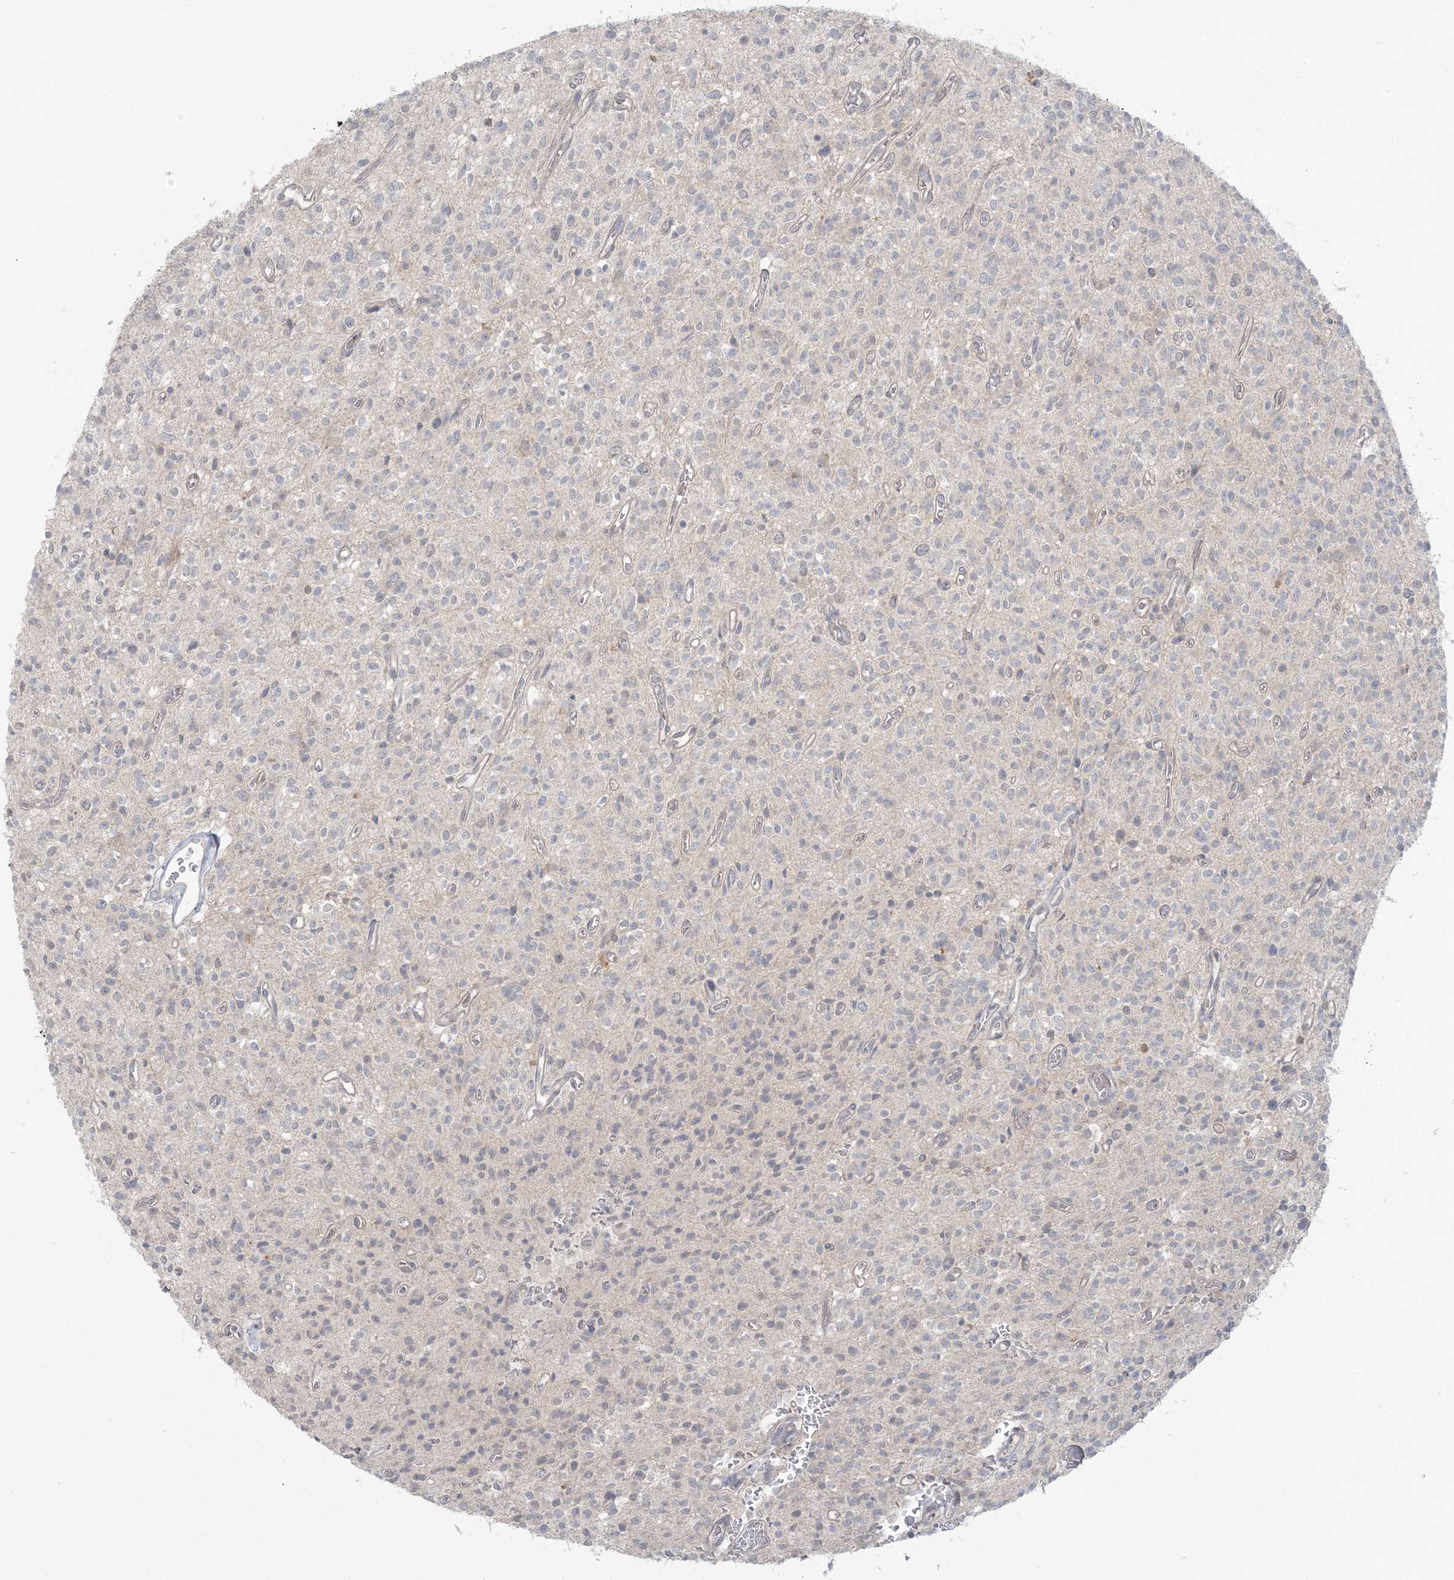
{"staining": {"intensity": "negative", "quantity": "none", "location": "none"}, "tissue": "glioma", "cell_type": "Tumor cells", "image_type": "cancer", "snomed": [{"axis": "morphology", "description": "Glioma, malignant, High grade"}, {"axis": "topography", "description": "Brain"}], "caption": "Protein analysis of glioma shows no significant positivity in tumor cells.", "gene": "NRBP2", "patient": {"sex": "male", "age": 34}}